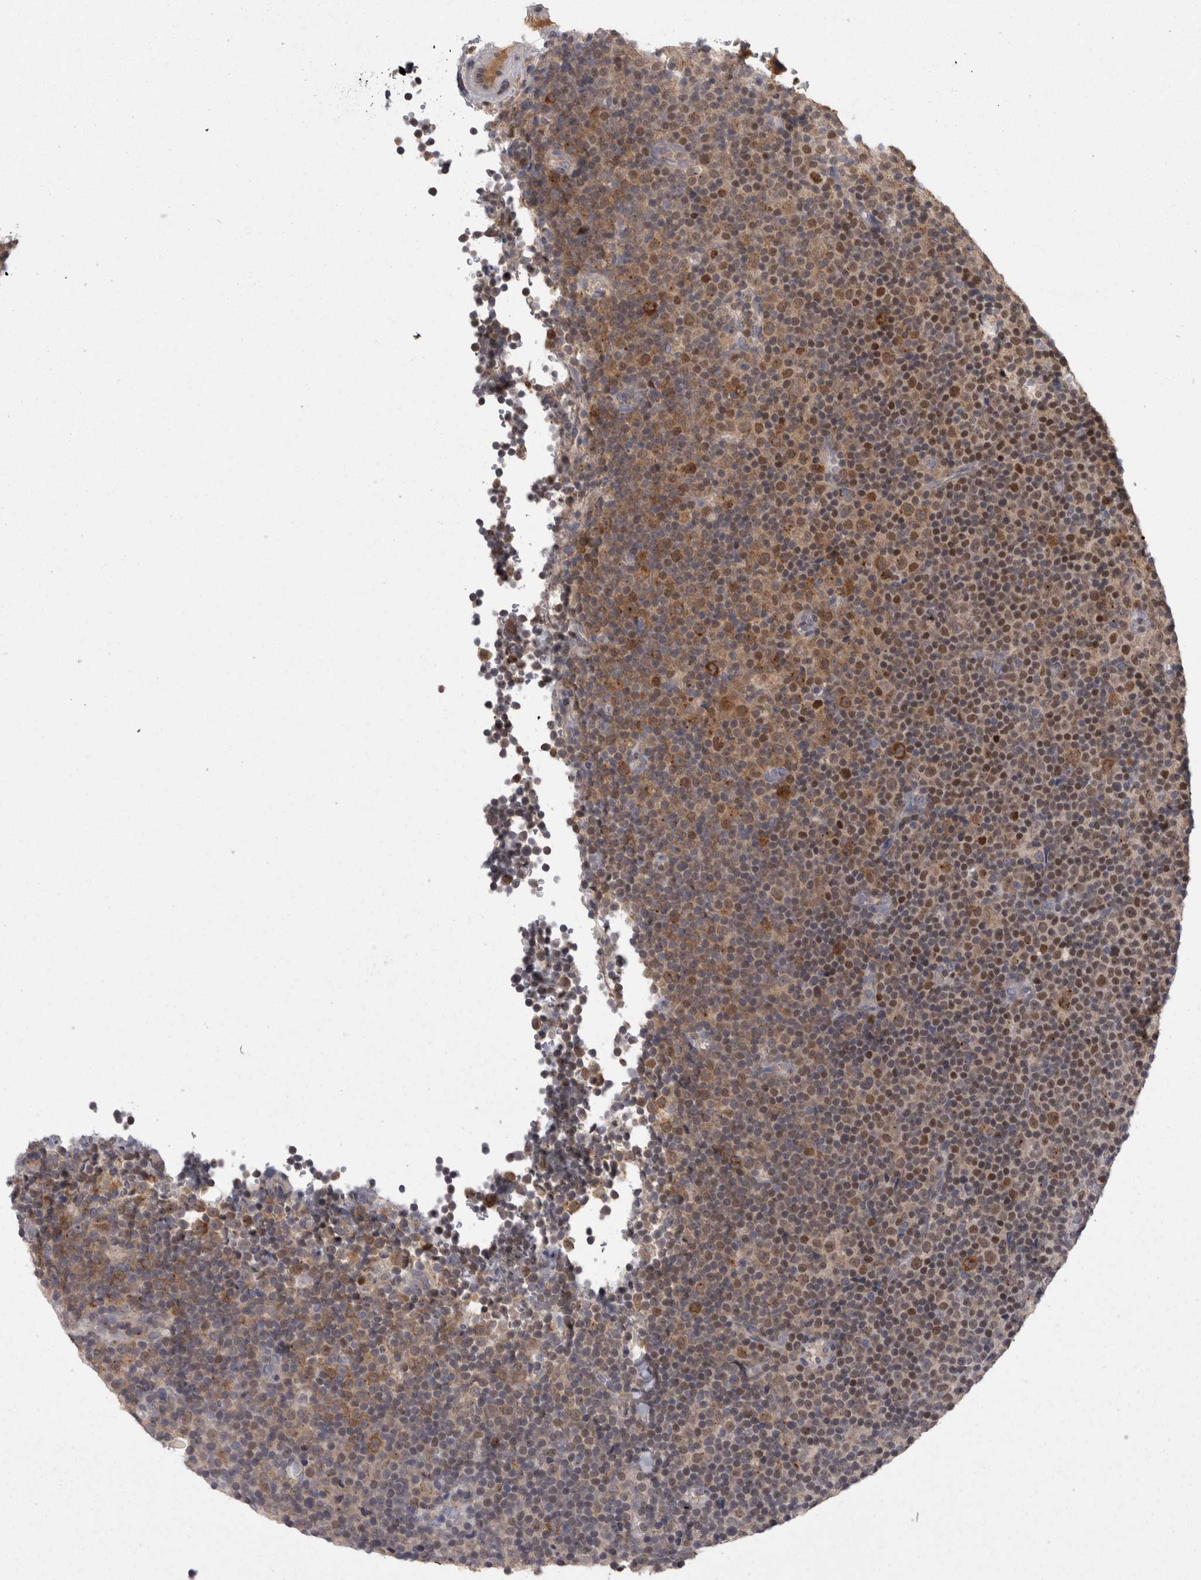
{"staining": {"intensity": "moderate", "quantity": ">75%", "location": "cytoplasmic/membranous,nuclear"}, "tissue": "lymphoma", "cell_type": "Tumor cells", "image_type": "cancer", "snomed": [{"axis": "morphology", "description": "Malignant lymphoma, non-Hodgkin's type, Low grade"}, {"axis": "topography", "description": "Lymph node"}], "caption": "Tumor cells reveal moderate cytoplasmic/membranous and nuclear staining in about >75% of cells in malignant lymphoma, non-Hodgkin's type (low-grade). Ihc stains the protein in brown and the nuclei are stained blue.", "gene": "PCM1", "patient": {"sex": "female", "age": 67}}